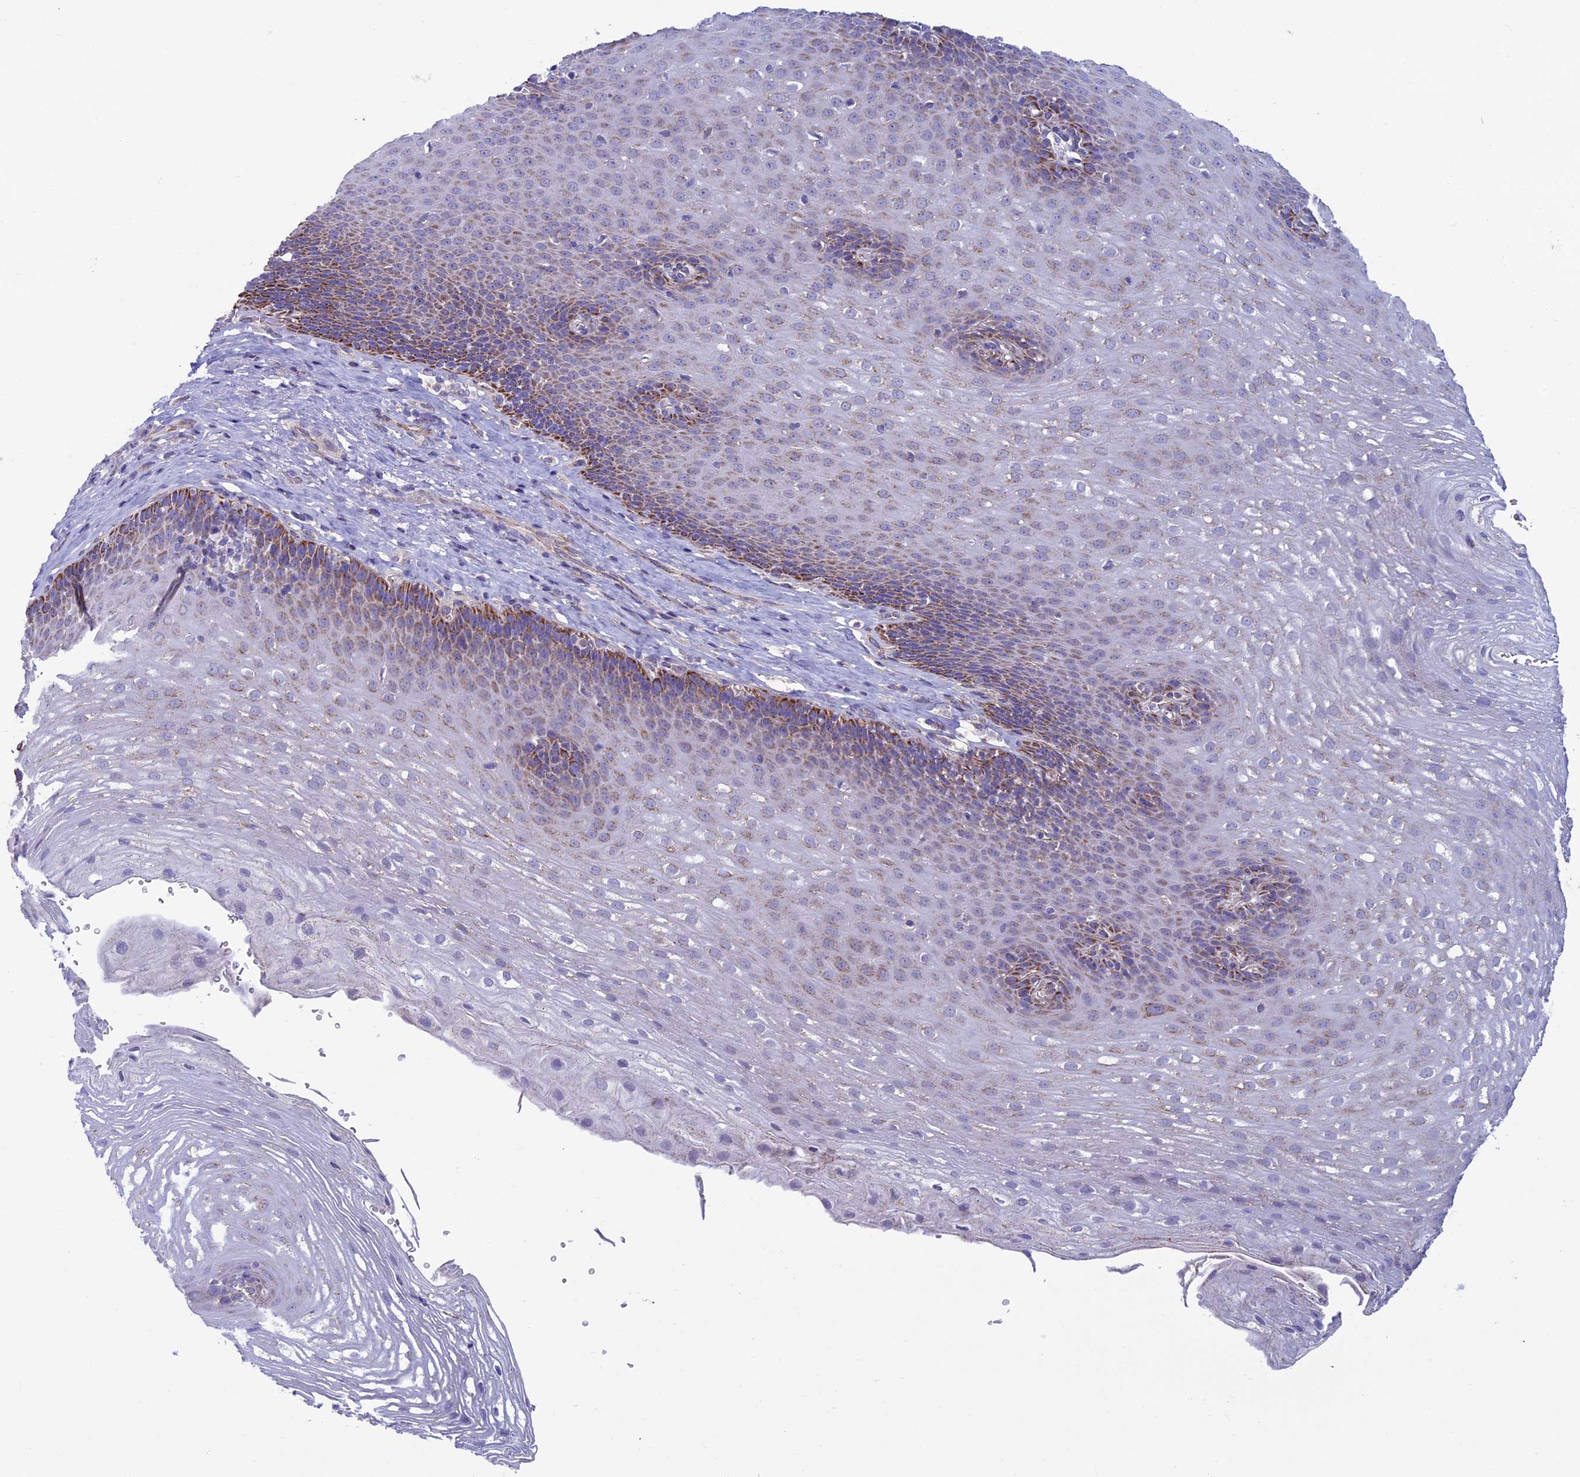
{"staining": {"intensity": "moderate", "quantity": "25%-75%", "location": "cytoplasmic/membranous"}, "tissue": "esophagus", "cell_type": "Squamous epithelial cells", "image_type": "normal", "snomed": [{"axis": "morphology", "description": "Normal tissue, NOS"}, {"axis": "topography", "description": "Esophagus"}], "caption": "A brown stain labels moderate cytoplasmic/membranous positivity of a protein in squamous epithelial cells of benign human esophagus. The staining is performed using DAB (3,3'-diaminobenzidine) brown chromogen to label protein expression. The nuclei are counter-stained blue using hematoxylin.", "gene": "MFSD12", "patient": {"sex": "female", "age": 66}}